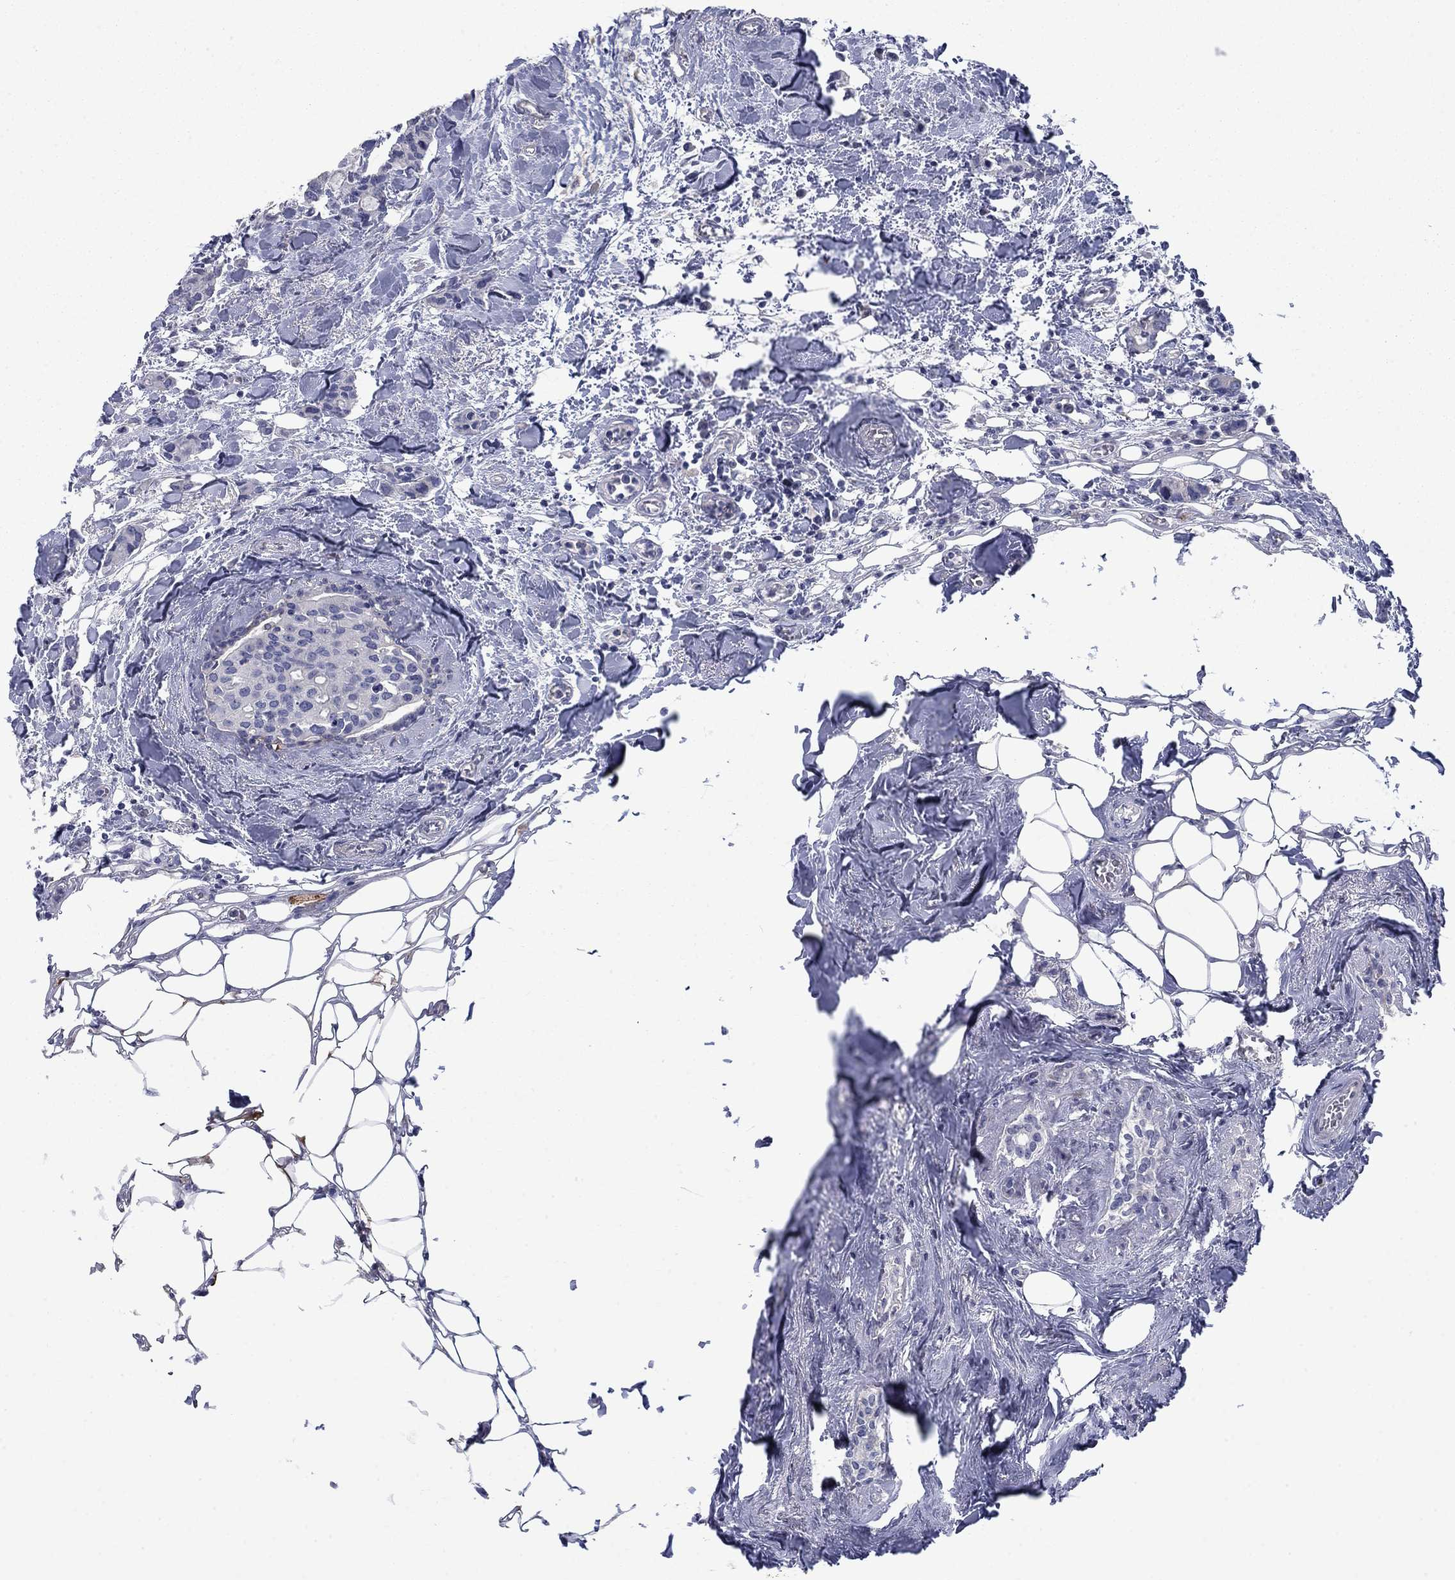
{"staining": {"intensity": "negative", "quantity": "none", "location": "none"}, "tissue": "breast cancer", "cell_type": "Tumor cells", "image_type": "cancer", "snomed": [{"axis": "morphology", "description": "Duct carcinoma"}, {"axis": "topography", "description": "Breast"}], "caption": "IHC of infiltrating ductal carcinoma (breast) exhibits no expression in tumor cells.", "gene": "FXR1", "patient": {"sex": "female", "age": 83}}